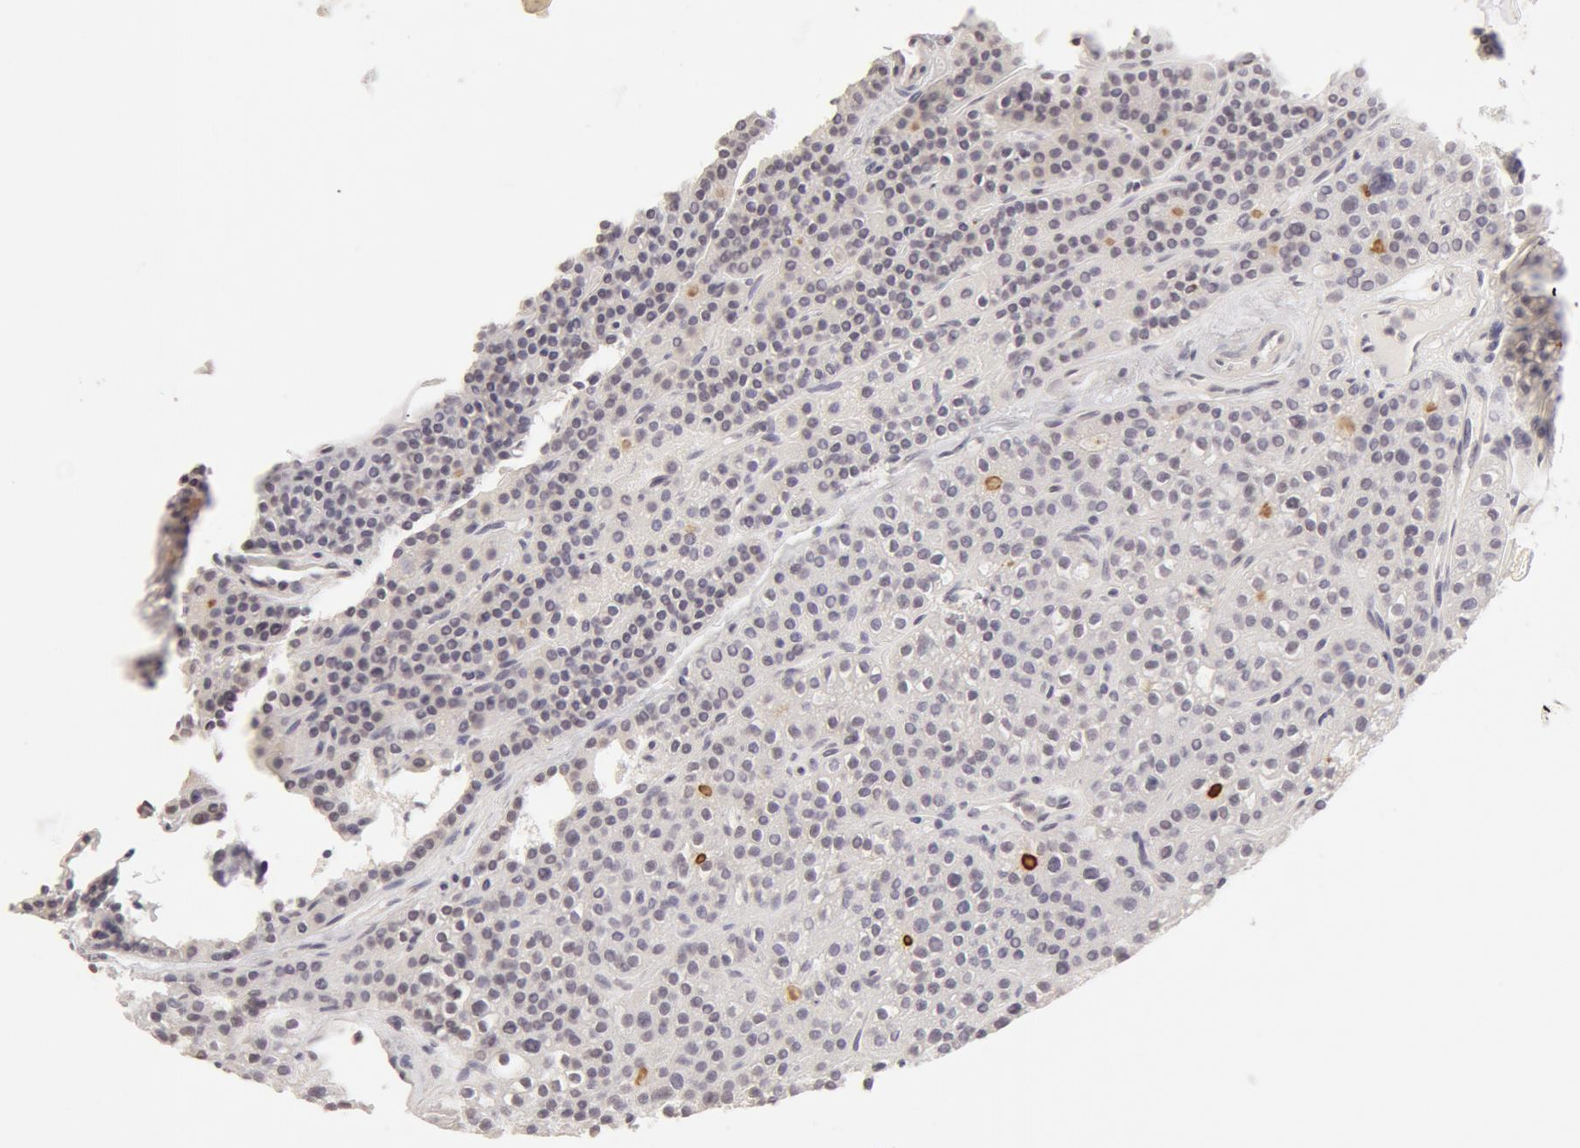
{"staining": {"intensity": "negative", "quantity": "none", "location": "none"}, "tissue": "parathyroid gland", "cell_type": "Glandular cells", "image_type": "normal", "snomed": [{"axis": "morphology", "description": "Normal tissue, NOS"}, {"axis": "topography", "description": "Parathyroid gland"}], "caption": "Immunohistochemistry (IHC) micrograph of normal parathyroid gland stained for a protein (brown), which shows no expression in glandular cells. Nuclei are stained in blue.", "gene": "ADAM10", "patient": {"sex": "male", "age": 71}}